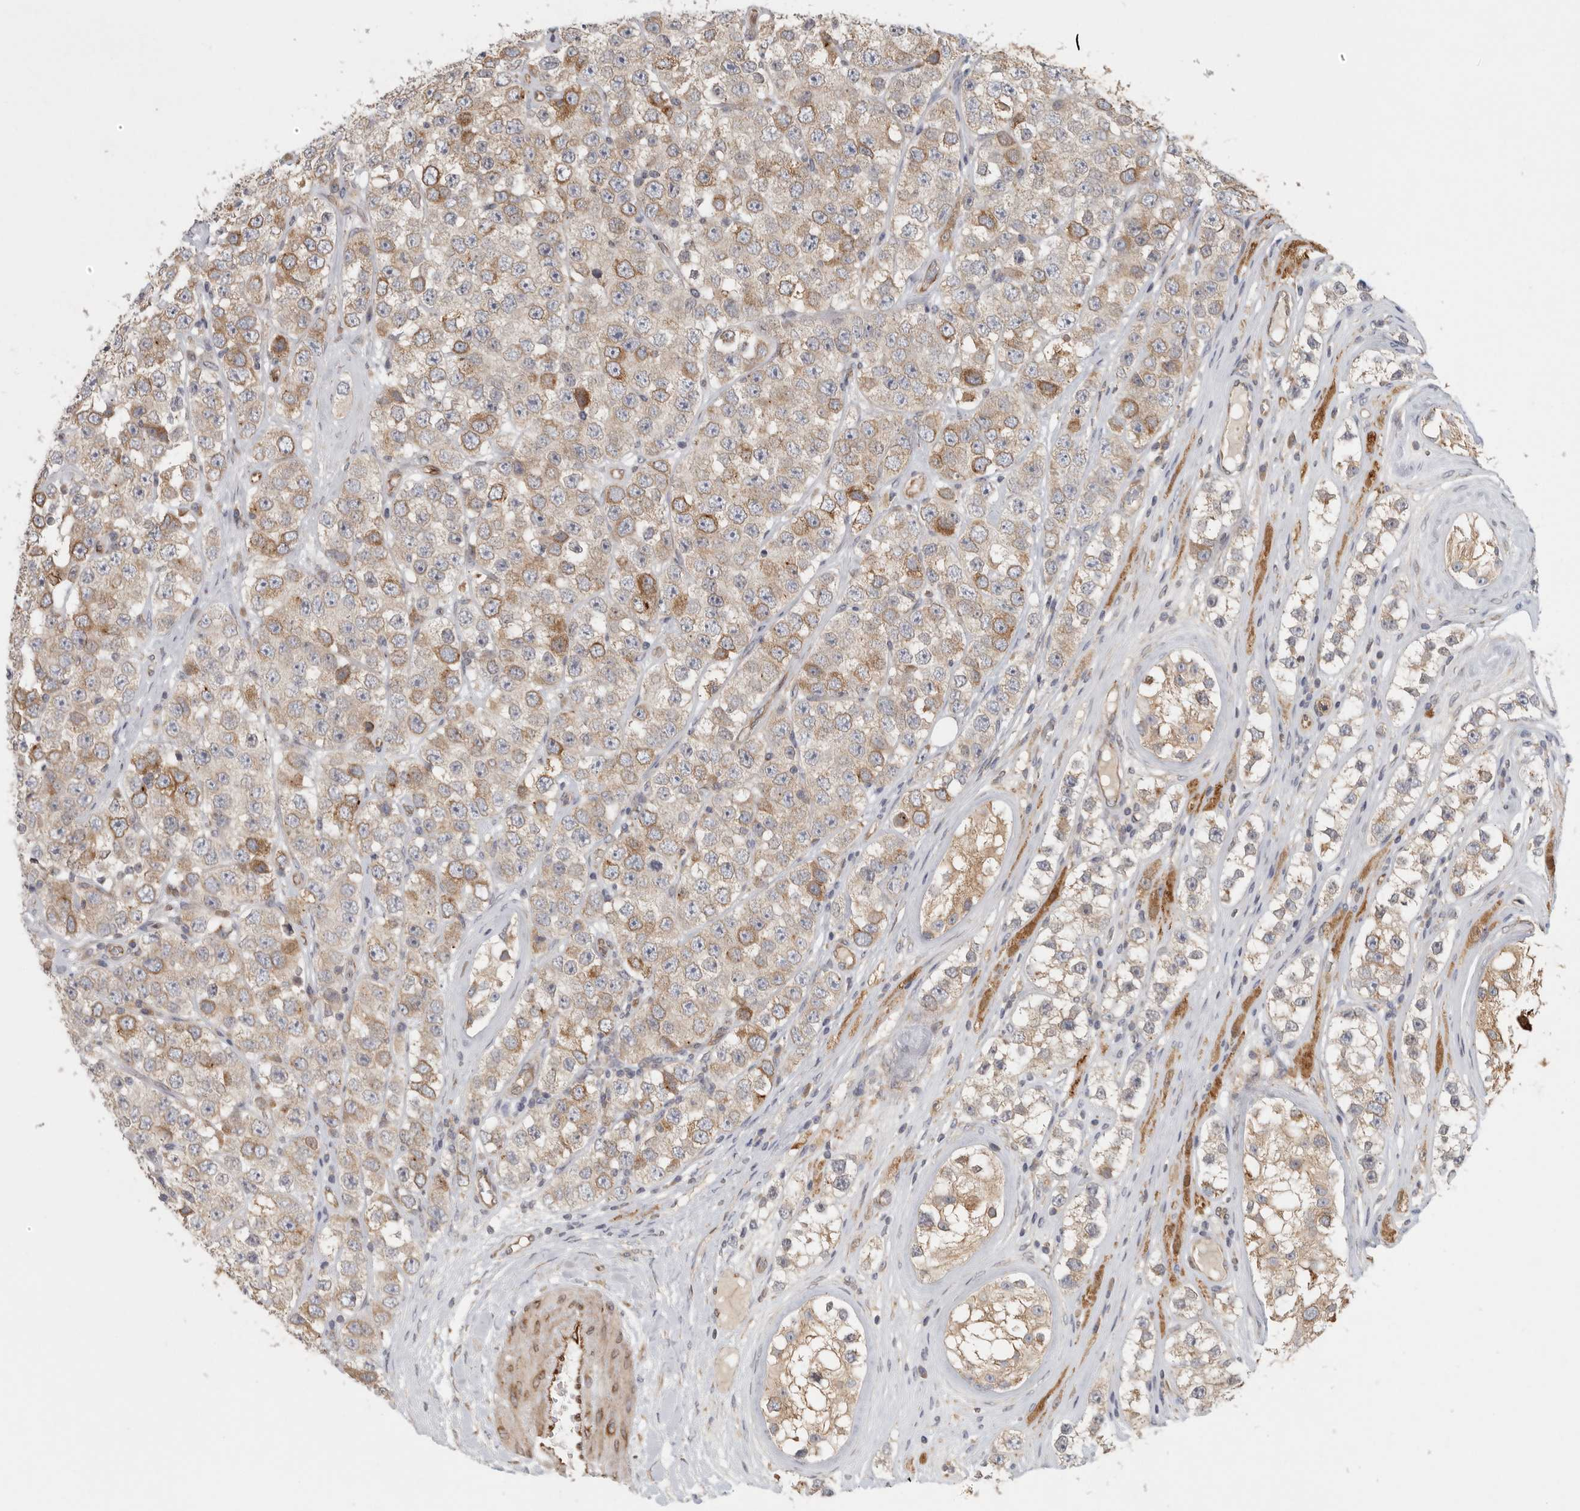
{"staining": {"intensity": "moderate", "quantity": "25%-75%", "location": "cytoplasmic/membranous"}, "tissue": "testis cancer", "cell_type": "Tumor cells", "image_type": "cancer", "snomed": [{"axis": "morphology", "description": "Seminoma, NOS"}, {"axis": "topography", "description": "Testis"}], "caption": "Approximately 25%-75% of tumor cells in human testis cancer (seminoma) show moderate cytoplasmic/membranous protein expression as visualized by brown immunohistochemical staining.", "gene": "BCAP29", "patient": {"sex": "male", "age": 28}}